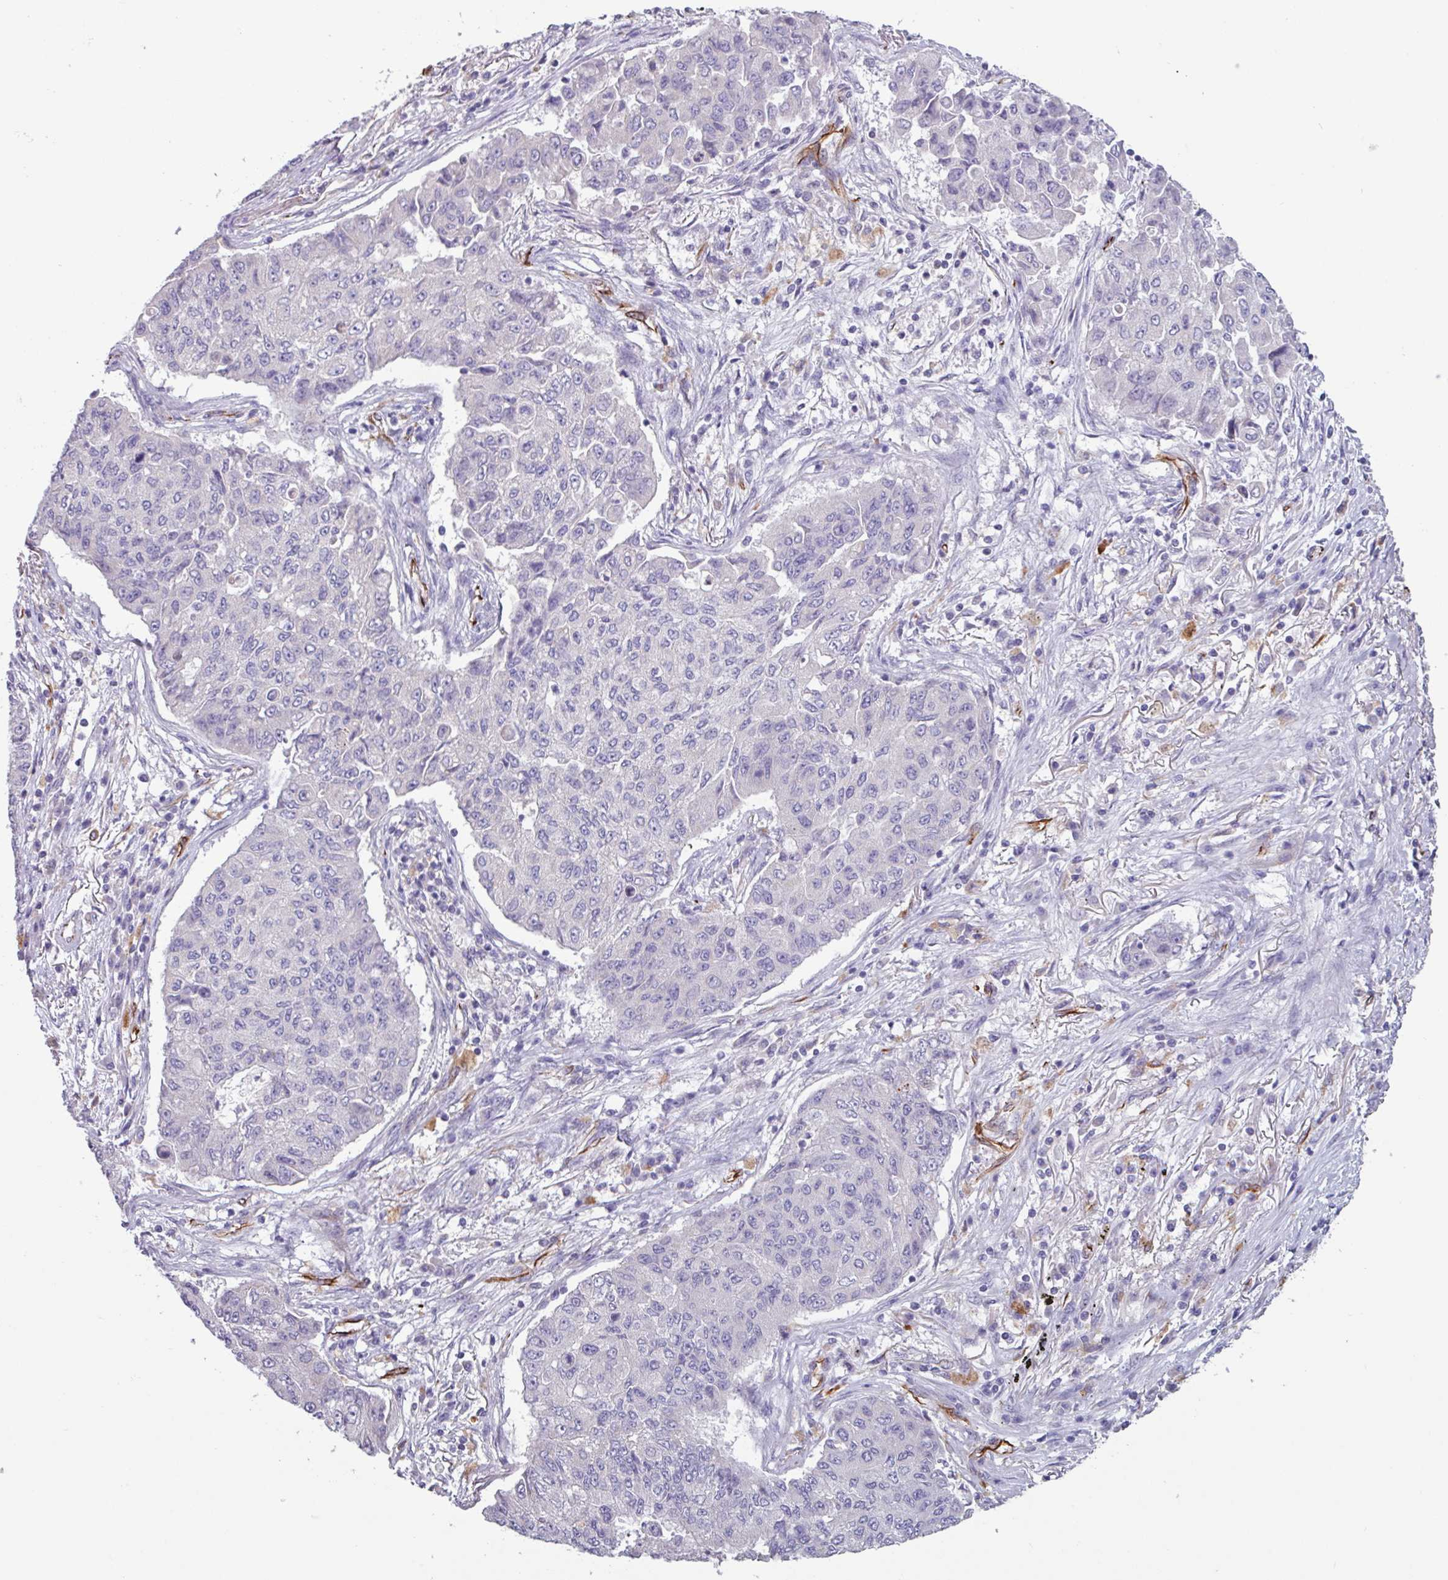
{"staining": {"intensity": "negative", "quantity": "none", "location": "none"}, "tissue": "lung cancer", "cell_type": "Tumor cells", "image_type": "cancer", "snomed": [{"axis": "morphology", "description": "Squamous cell carcinoma, NOS"}, {"axis": "topography", "description": "Lung"}], "caption": "Tumor cells show no significant positivity in lung squamous cell carcinoma.", "gene": "BTD", "patient": {"sex": "male", "age": 74}}